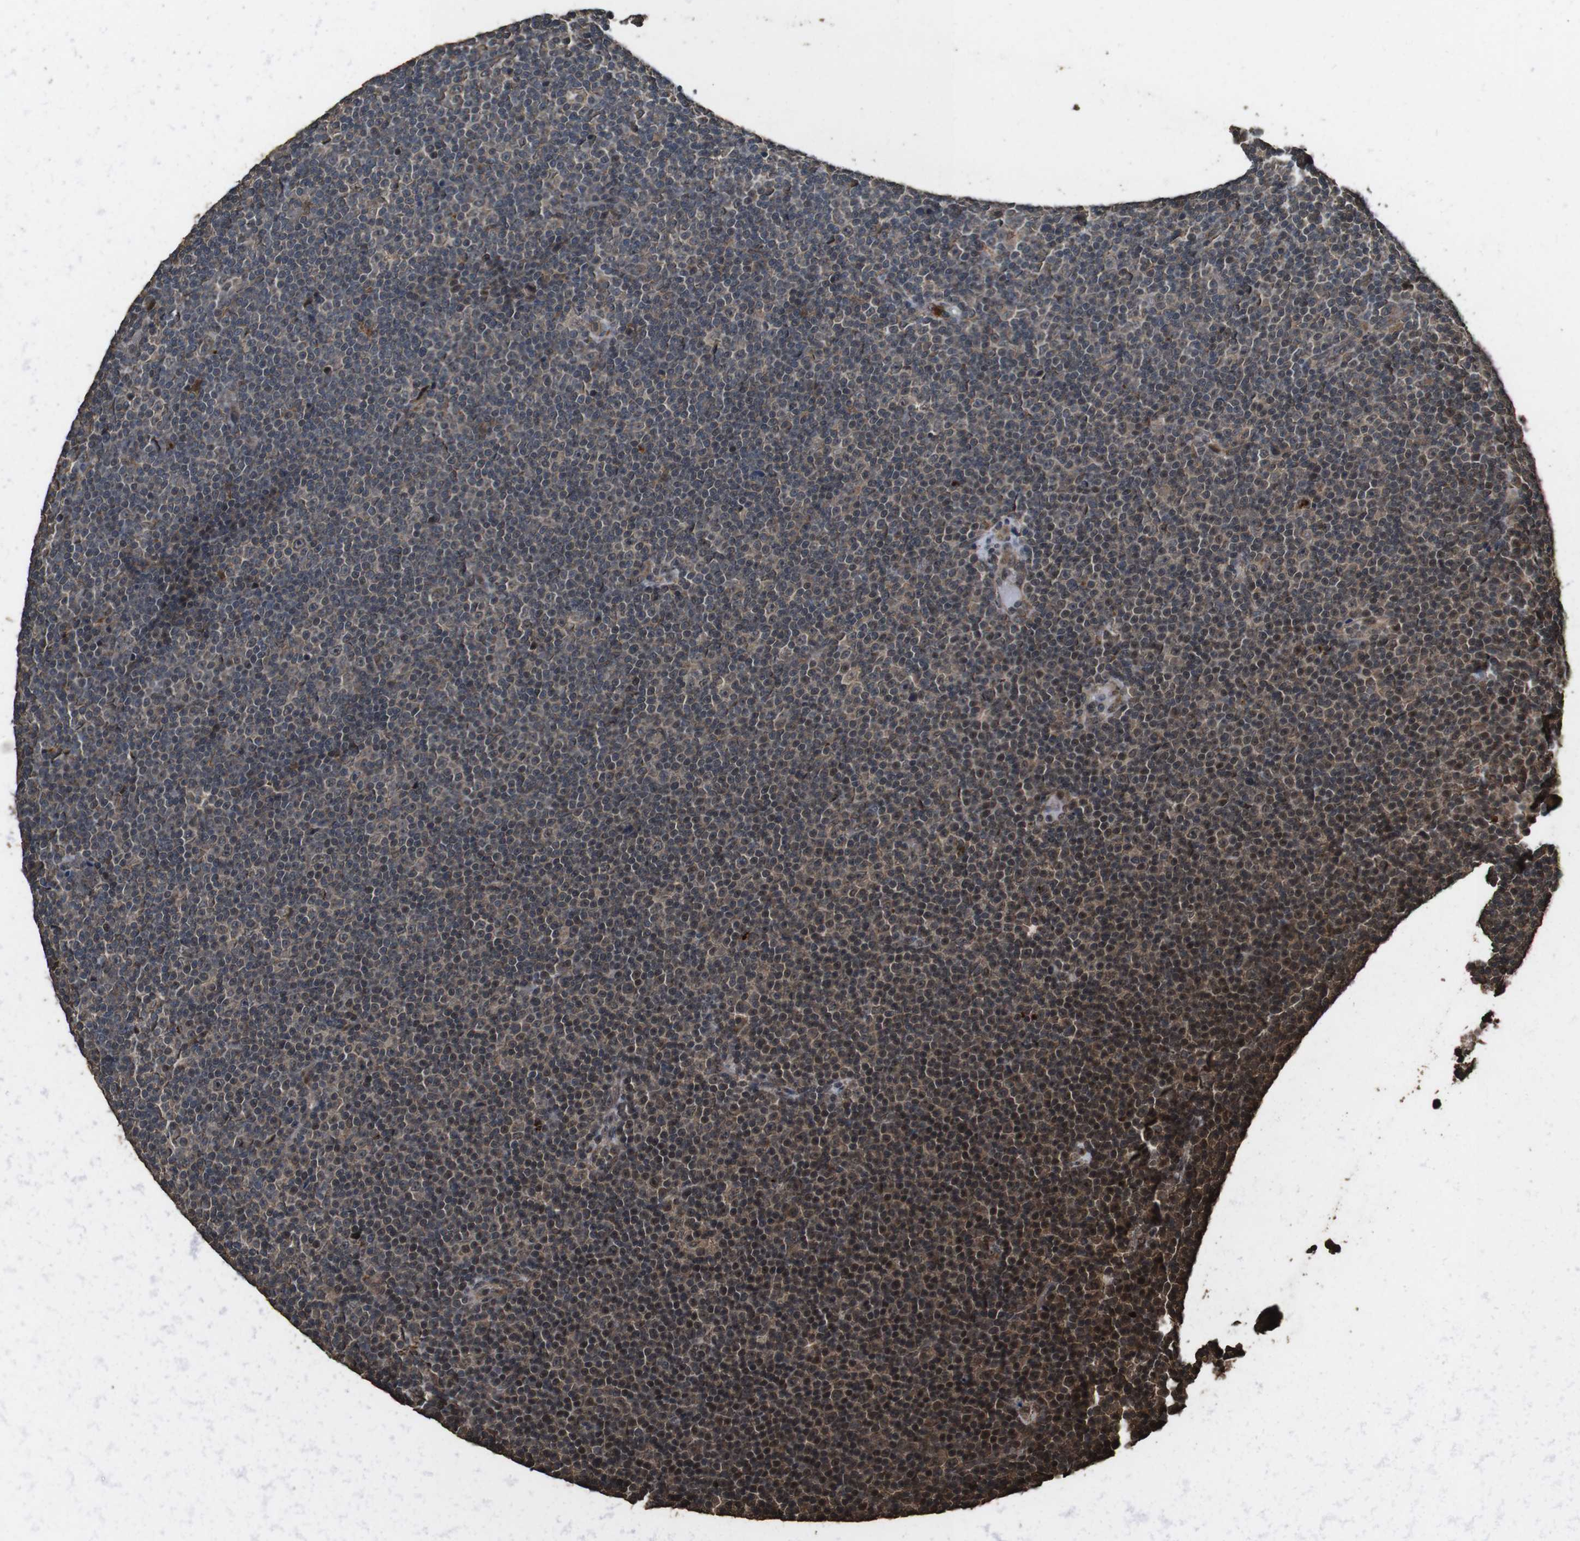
{"staining": {"intensity": "weak", "quantity": "25%-75%", "location": "cytoplasmic/membranous,nuclear"}, "tissue": "lymphoma", "cell_type": "Tumor cells", "image_type": "cancer", "snomed": [{"axis": "morphology", "description": "Malignant lymphoma, non-Hodgkin's type, Low grade"}, {"axis": "topography", "description": "Lymph node"}], "caption": "Protein expression analysis of human low-grade malignant lymphoma, non-Hodgkin's type reveals weak cytoplasmic/membranous and nuclear expression in about 25%-75% of tumor cells.", "gene": "RRAS2", "patient": {"sex": "female", "age": 67}}